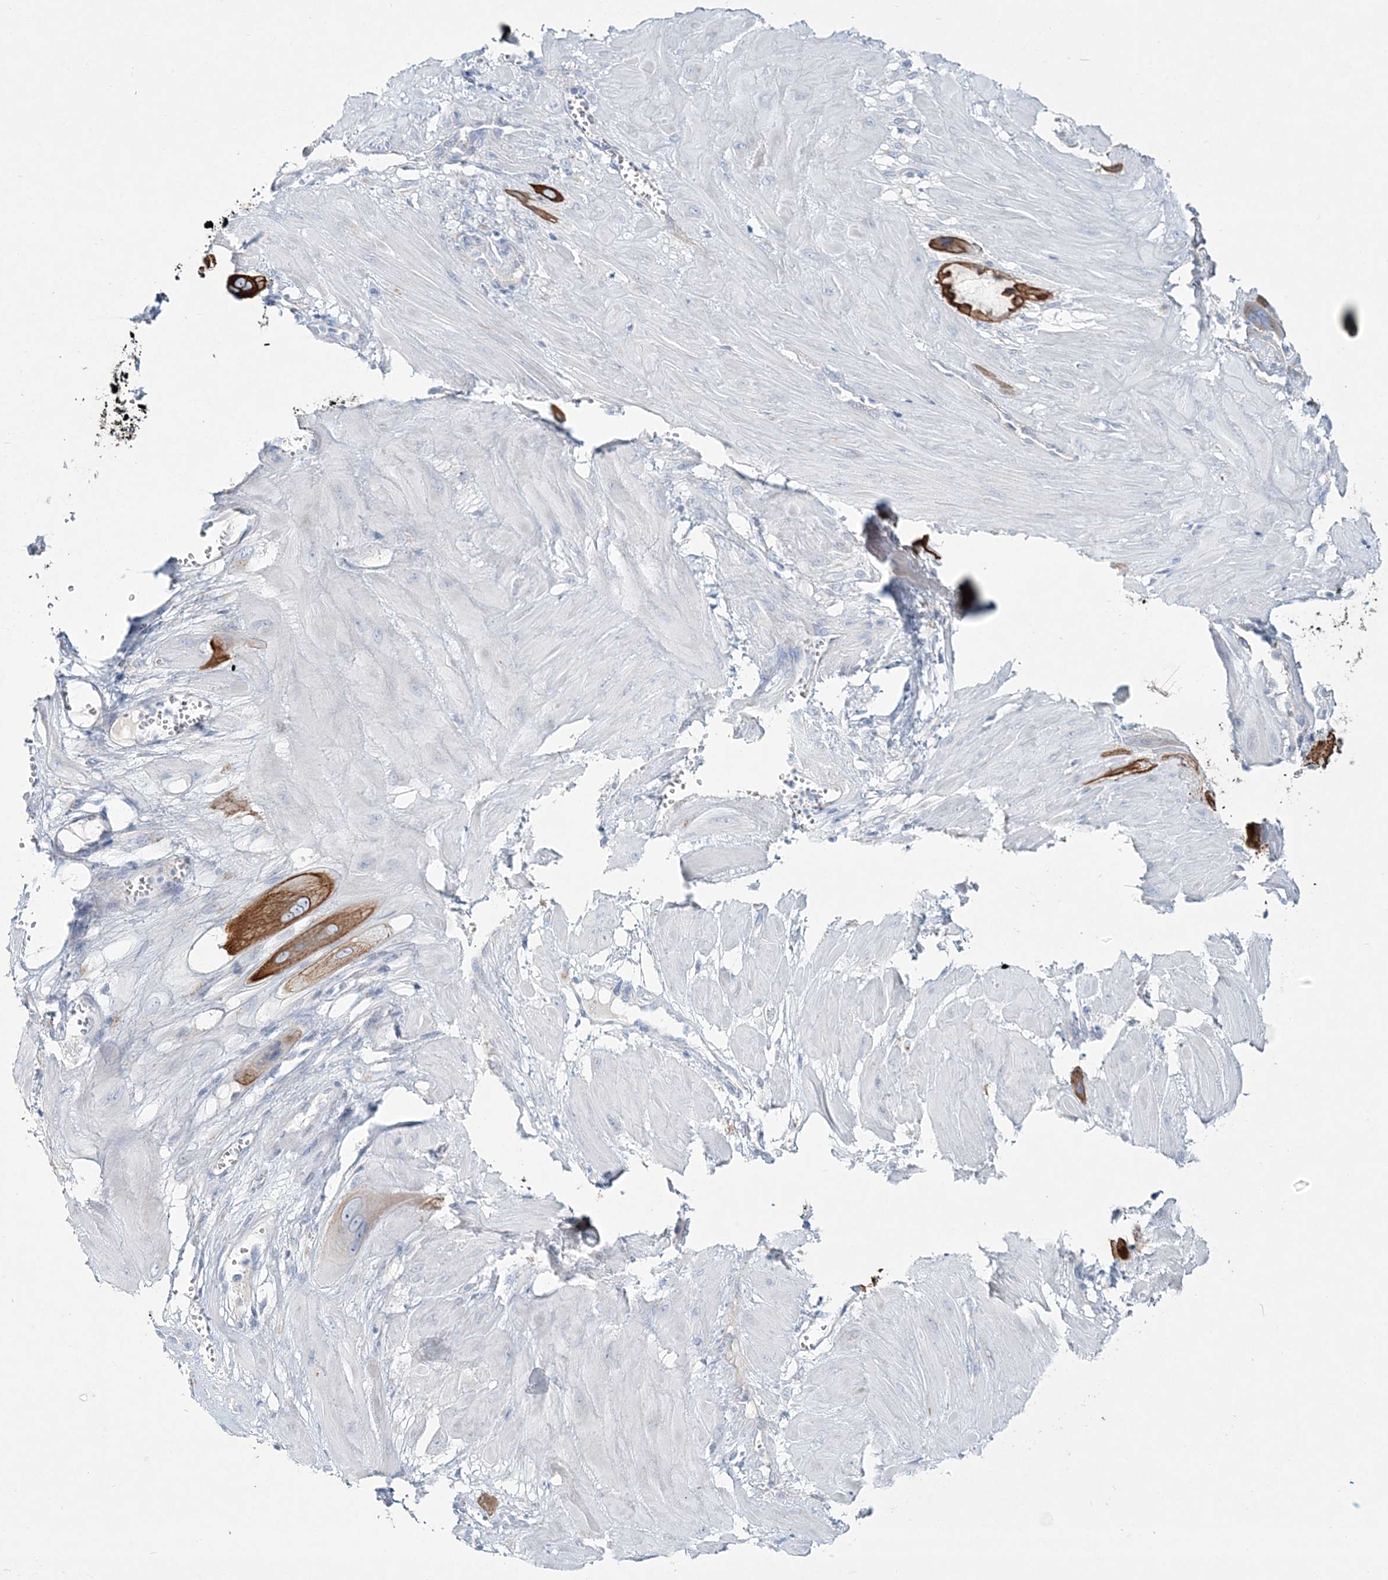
{"staining": {"intensity": "moderate", "quantity": ">75%", "location": "cytoplasmic/membranous"}, "tissue": "cervical cancer", "cell_type": "Tumor cells", "image_type": "cancer", "snomed": [{"axis": "morphology", "description": "Squamous cell carcinoma, NOS"}, {"axis": "topography", "description": "Cervix"}], "caption": "IHC histopathology image of neoplastic tissue: human squamous cell carcinoma (cervical) stained using immunohistochemistry (IHC) reveals medium levels of moderate protein expression localized specifically in the cytoplasmic/membranous of tumor cells, appearing as a cytoplasmic/membranous brown color.", "gene": "ADGRL1", "patient": {"sex": "female", "age": 34}}